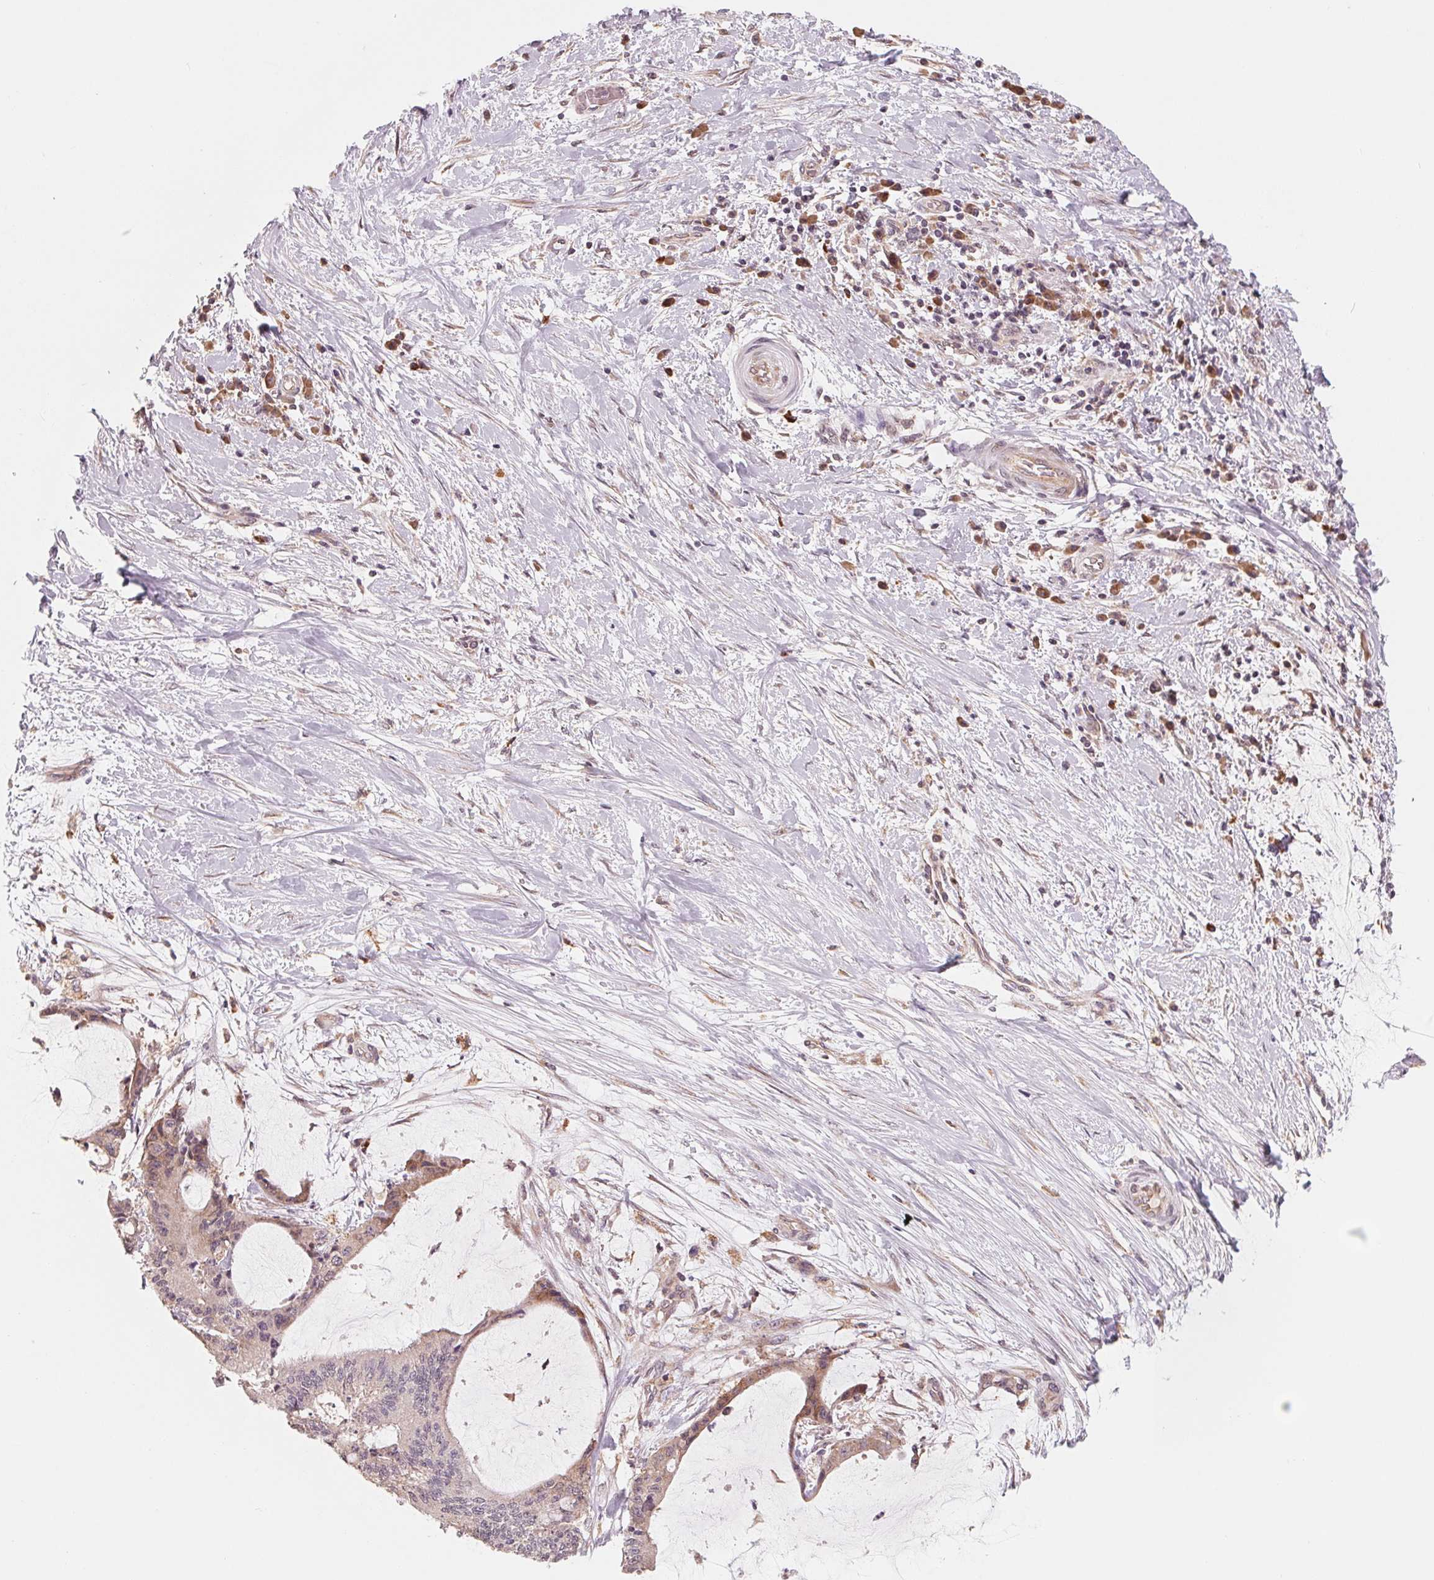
{"staining": {"intensity": "weak", "quantity": "25%-75%", "location": "cytoplasmic/membranous"}, "tissue": "liver cancer", "cell_type": "Tumor cells", "image_type": "cancer", "snomed": [{"axis": "morphology", "description": "Cholangiocarcinoma"}, {"axis": "topography", "description": "Liver"}], "caption": "Immunohistochemical staining of cholangiocarcinoma (liver) reveals low levels of weak cytoplasmic/membranous staining in about 25%-75% of tumor cells. (Brightfield microscopy of DAB IHC at high magnification).", "gene": "GIGYF2", "patient": {"sex": "female", "age": 73}}